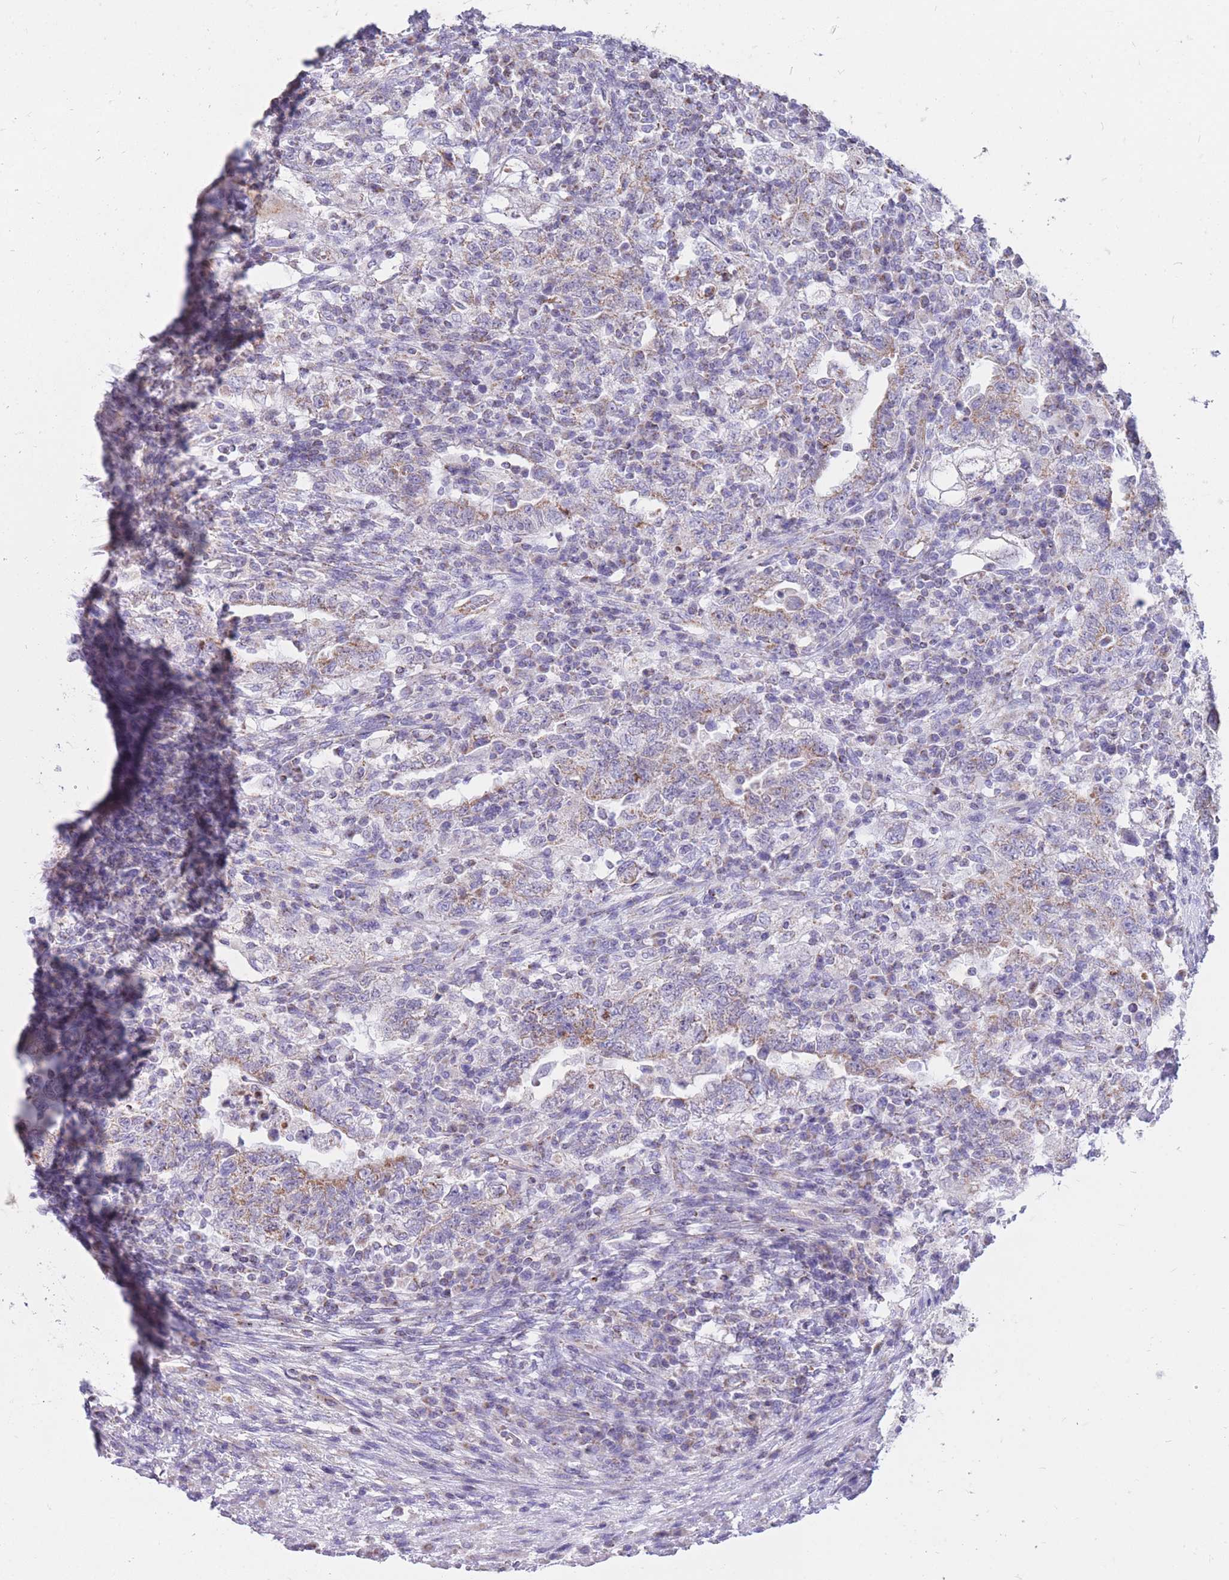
{"staining": {"intensity": "moderate", "quantity": "<25%", "location": "cytoplasmic/membranous"}, "tissue": "testis cancer", "cell_type": "Tumor cells", "image_type": "cancer", "snomed": [{"axis": "morphology", "description": "Carcinoma, Embryonal, NOS"}, {"axis": "topography", "description": "Testis"}], "caption": "Immunohistochemistry of embryonal carcinoma (testis) reveals low levels of moderate cytoplasmic/membranous expression in about <25% of tumor cells. (DAB IHC, brown staining for protein, blue staining for nuclei).", "gene": "PCSK1", "patient": {"sex": "male", "age": 26}}